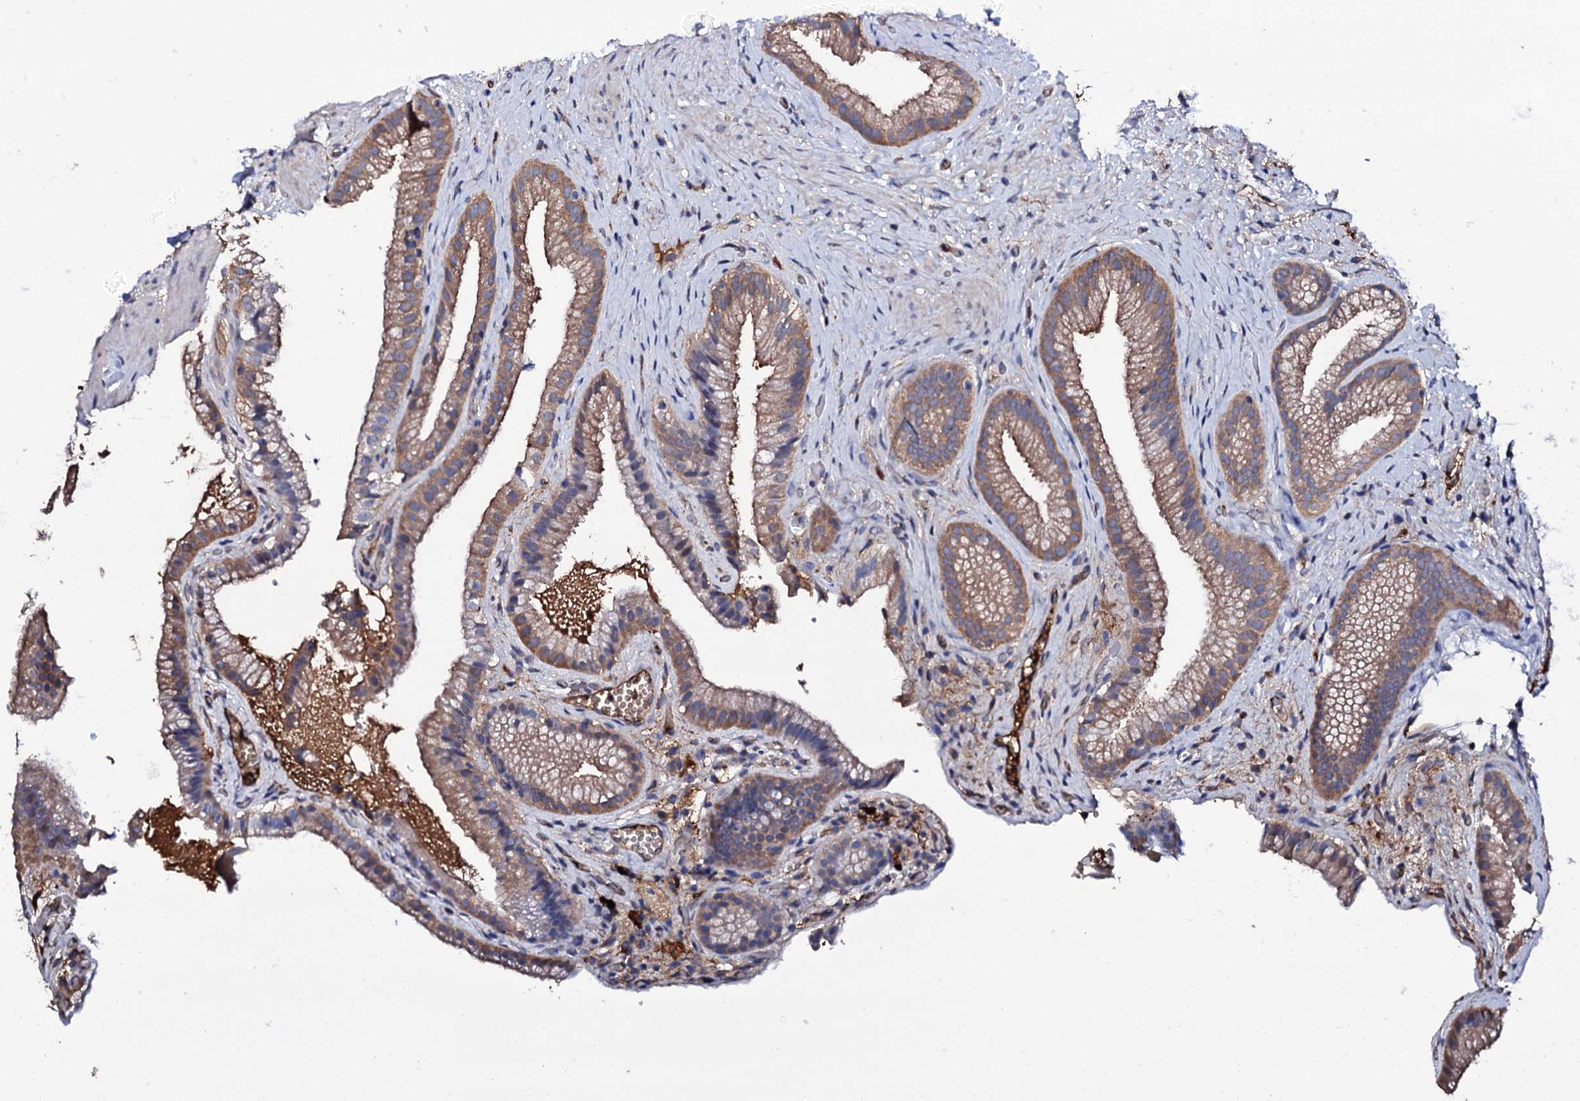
{"staining": {"intensity": "moderate", "quantity": ">75%", "location": "cytoplasmic/membranous"}, "tissue": "gallbladder", "cell_type": "Glandular cells", "image_type": "normal", "snomed": [{"axis": "morphology", "description": "Normal tissue, NOS"}, {"axis": "morphology", "description": "Inflammation, NOS"}, {"axis": "topography", "description": "Gallbladder"}], "caption": "Immunohistochemical staining of normal gallbladder exhibits moderate cytoplasmic/membranous protein staining in about >75% of glandular cells. The protein of interest is shown in brown color, while the nuclei are stained blue.", "gene": "TCAF2C", "patient": {"sex": "male", "age": 51}}